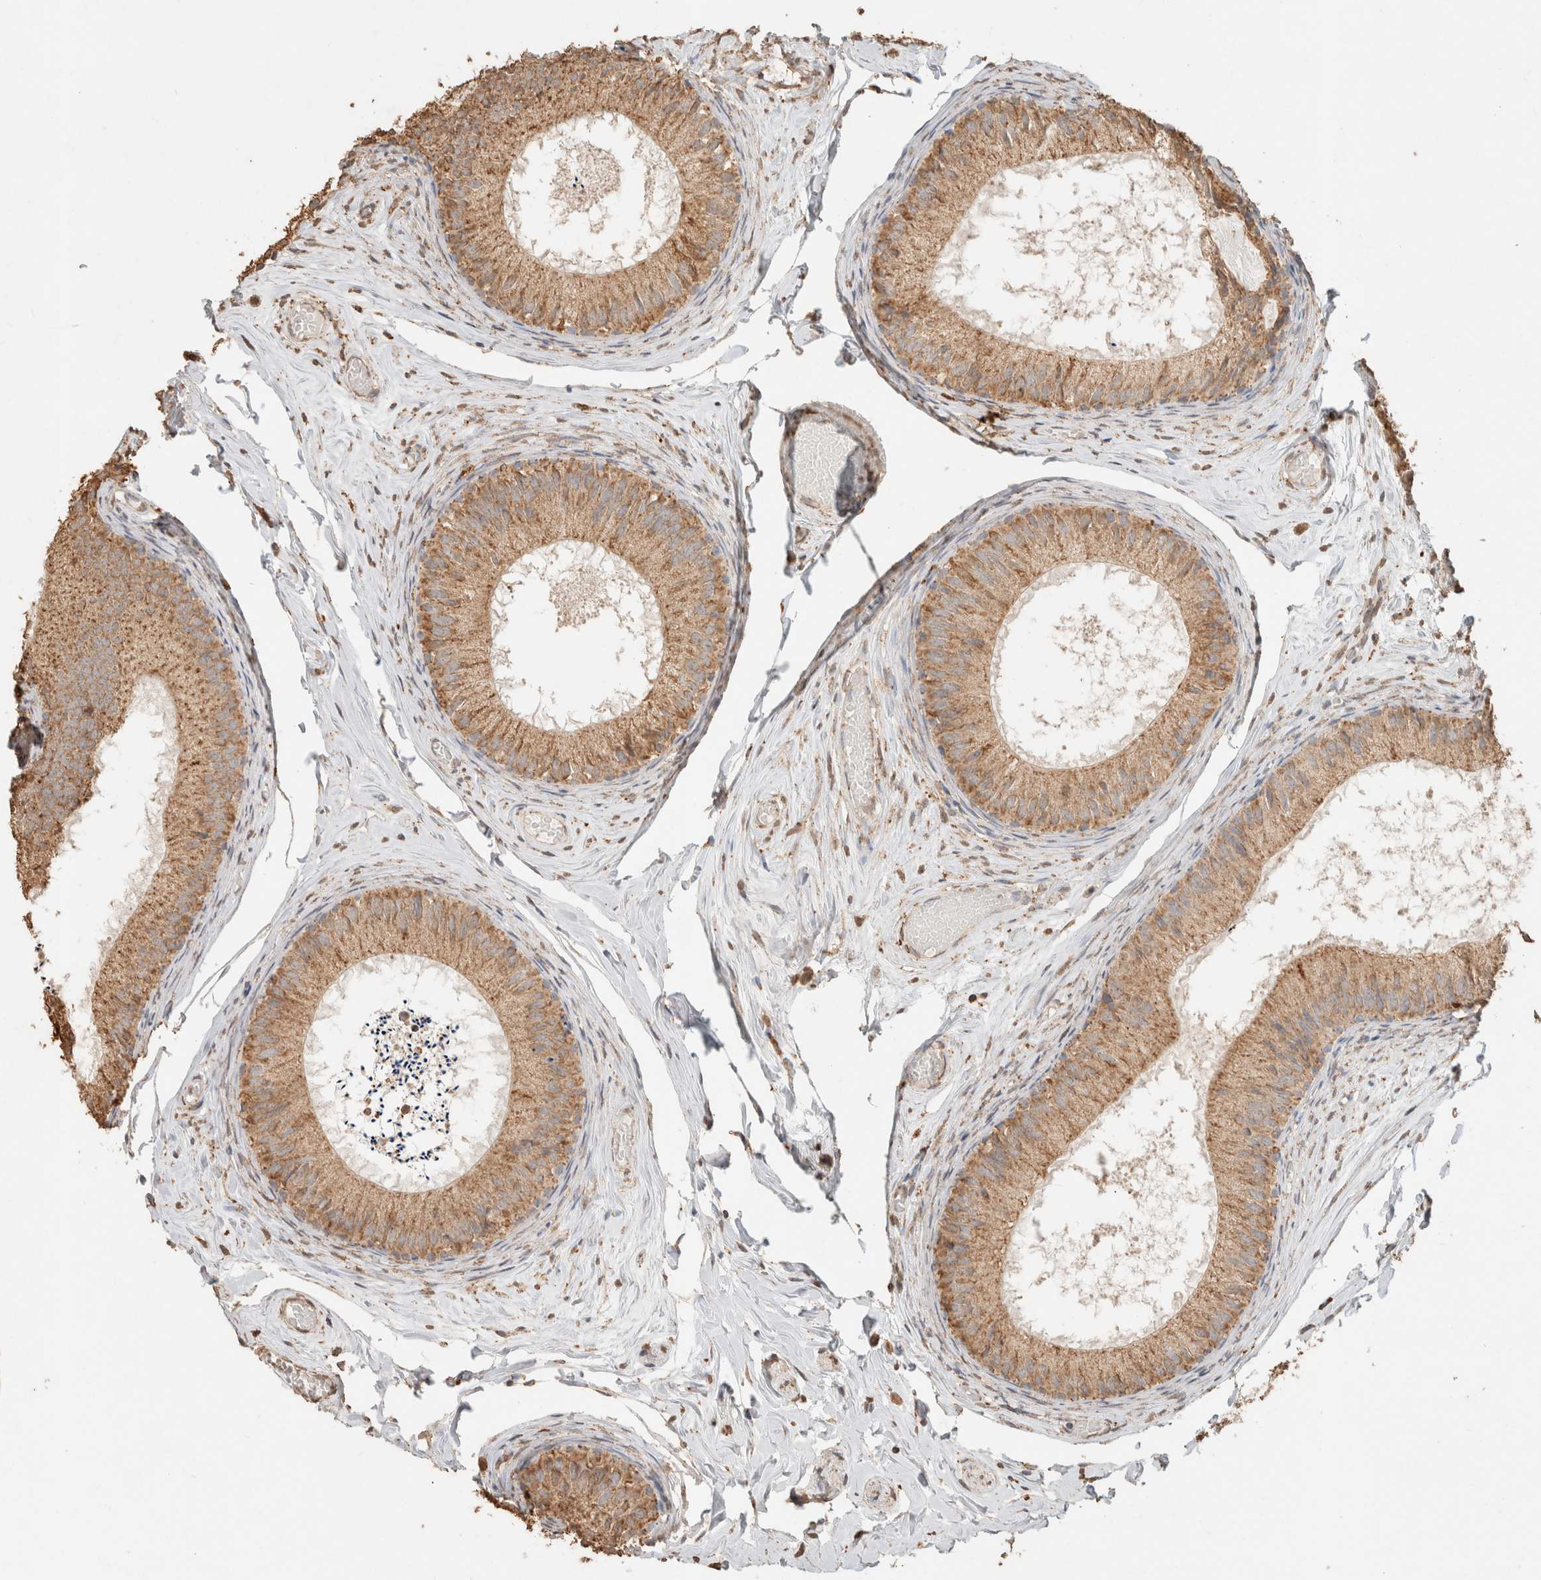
{"staining": {"intensity": "moderate", "quantity": ">75%", "location": "cytoplasmic/membranous"}, "tissue": "epididymis", "cell_type": "Glandular cells", "image_type": "normal", "snomed": [{"axis": "morphology", "description": "Normal tissue, NOS"}, {"axis": "topography", "description": "Epididymis"}], "caption": "Unremarkable epididymis shows moderate cytoplasmic/membranous positivity in about >75% of glandular cells, visualized by immunohistochemistry.", "gene": "SDC2", "patient": {"sex": "male", "age": 46}}